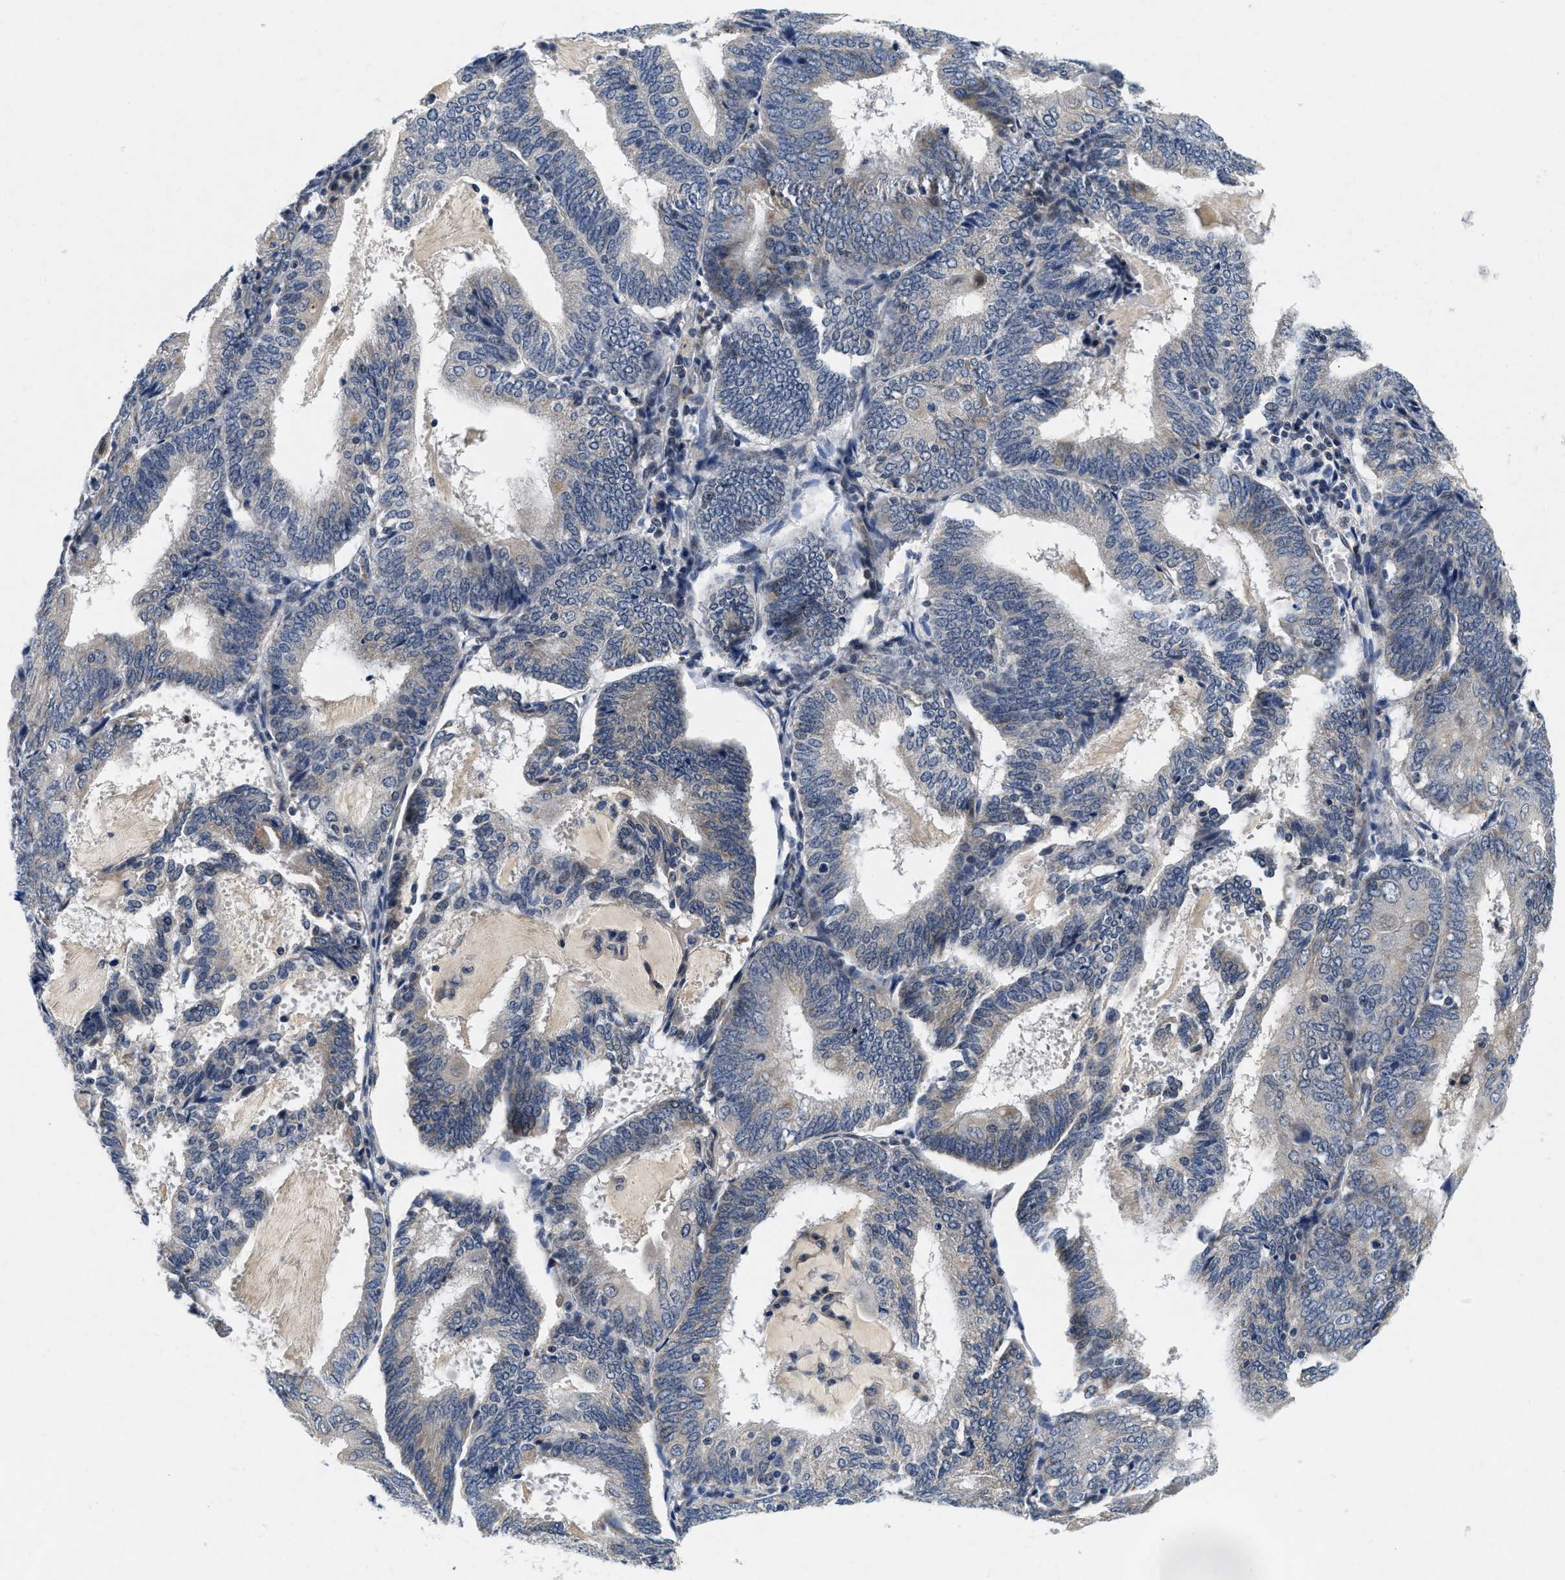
{"staining": {"intensity": "negative", "quantity": "none", "location": "none"}, "tissue": "endometrial cancer", "cell_type": "Tumor cells", "image_type": "cancer", "snomed": [{"axis": "morphology", "description": "Adenocarcinoma, NOS"}, {"axis": "topography", "description": "Endometrium"}], "caption": "This is a image of immunohistochemistry (IHC) staining of endometrial adenocarcinoma, which shows no staining in tumor cells.", "gene": "PDP1", "patient": {"sex": "female", "age": 81}}